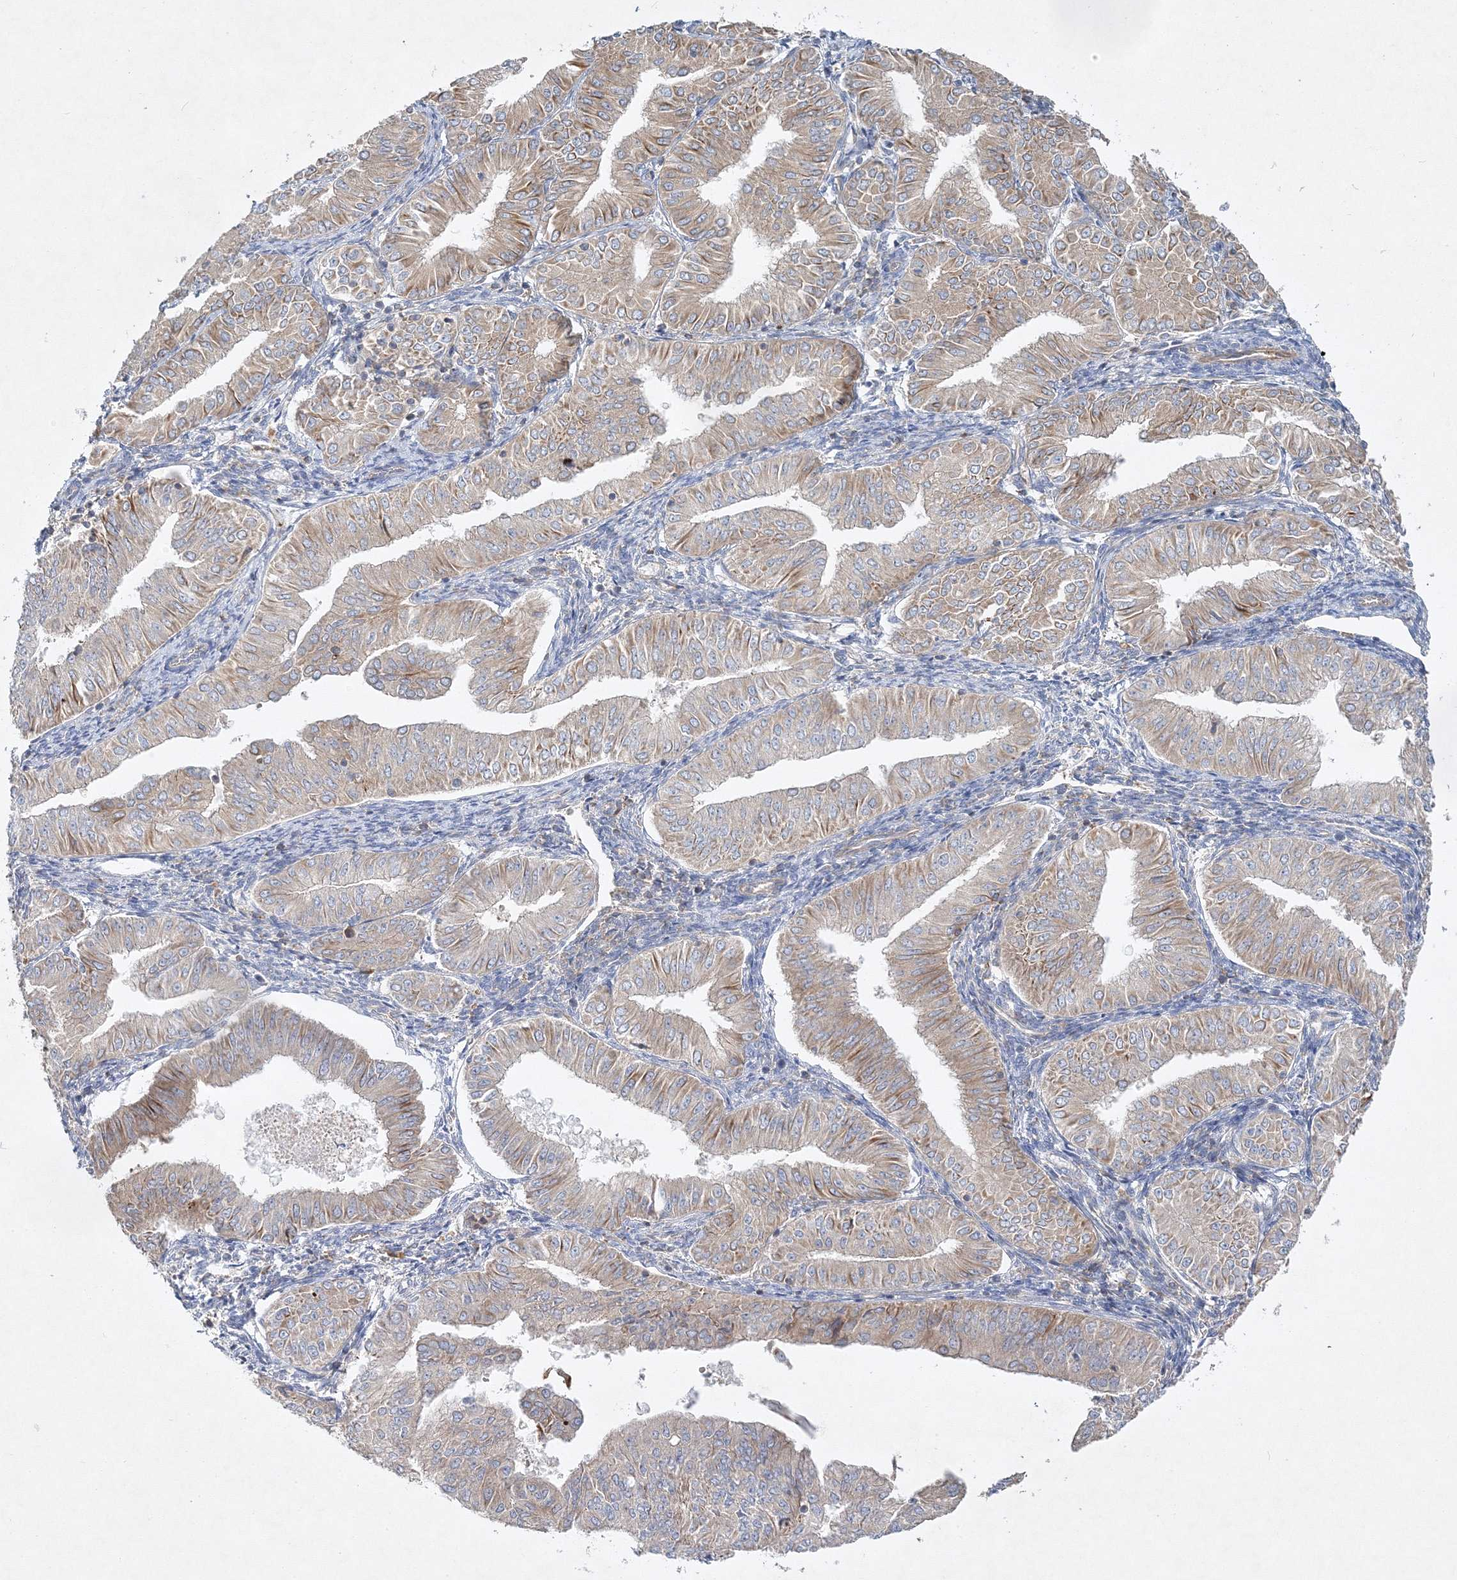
{"staining": {"intensity": "weak", "quantity": ">75%", "location": "cytoplasmic/membranous"}, "tissue": "endometrial cancer", "cell_type": "Tumor cells", "image_type": "cancer", "snomed": [{"axis": "morphology", "description": "Normal tissue, NOS"}, {"axis": "morphology", "description": "Adenocarcinoma, NOS"}, {"axis": "topography", "description": "Endometrium"}], "caption": "A high-resolution photomicrograph shows immunohistochemistry staining of endometrial cancer (adenocarcinoma), which demonstrates weak cytoplasmic/membranous expression in approximately >75% of tumor cells.", "gene": "WDR37", "patient": {"sex": "female", "age": 53}}